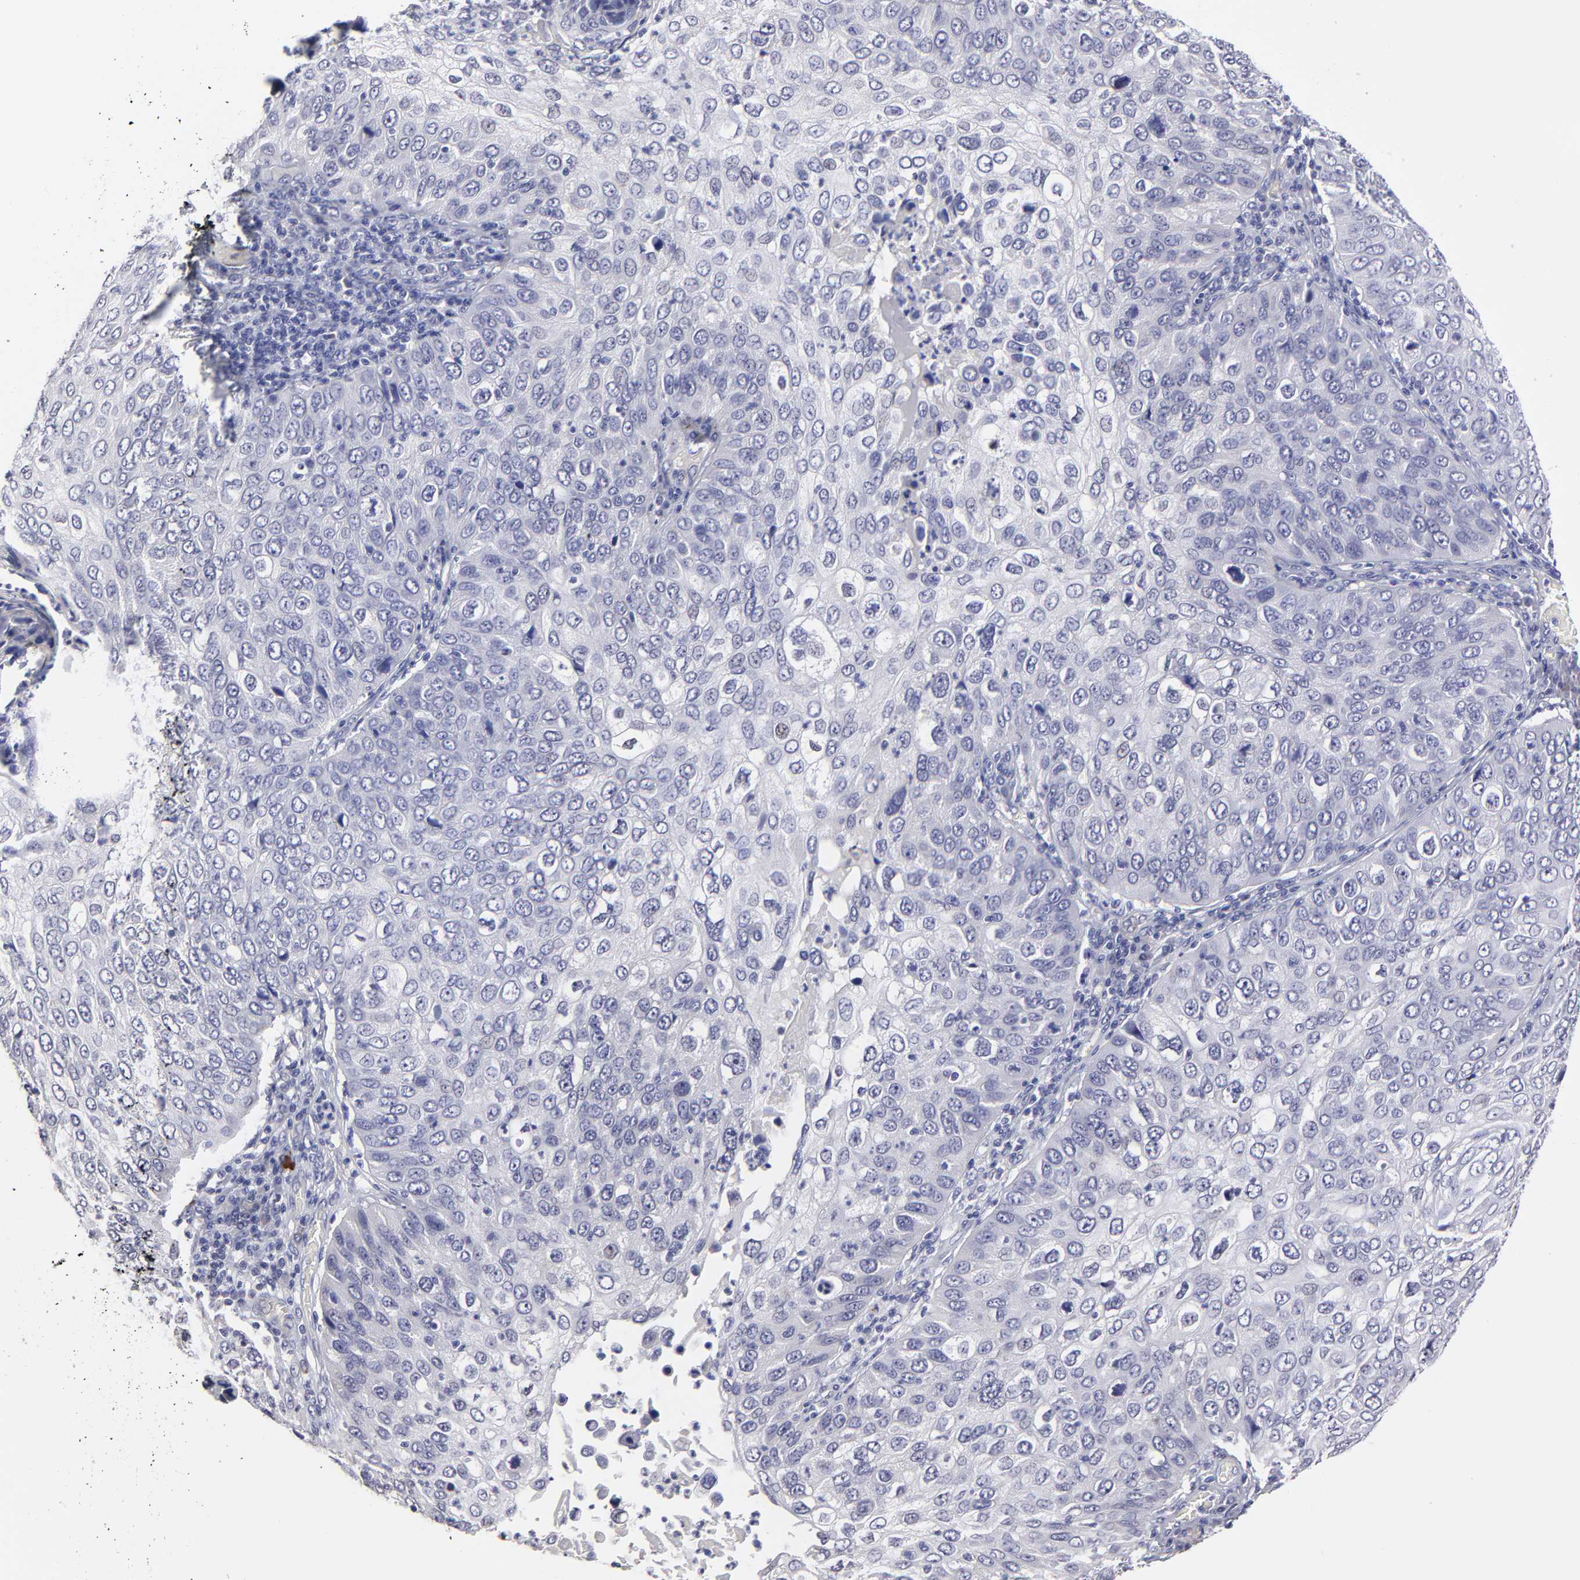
{"staining": {"intensity": "negative", "quantity": "none", "location": "none"}, "tissue": "skin cancer", "cell_type": "Tumor cells", "image_type": "cancer", "snomed": [{"axis": "morphology", "description": "Squamous cell carcinoma, NOS"}, {"axis": "topography", "description": "Skin"}], "caption": "Tumor cells are negative for protein expression in human squamous cell carcinoma (skin).", "gene": "BTG2", "patient": {"sex": "male", "age": 87}}